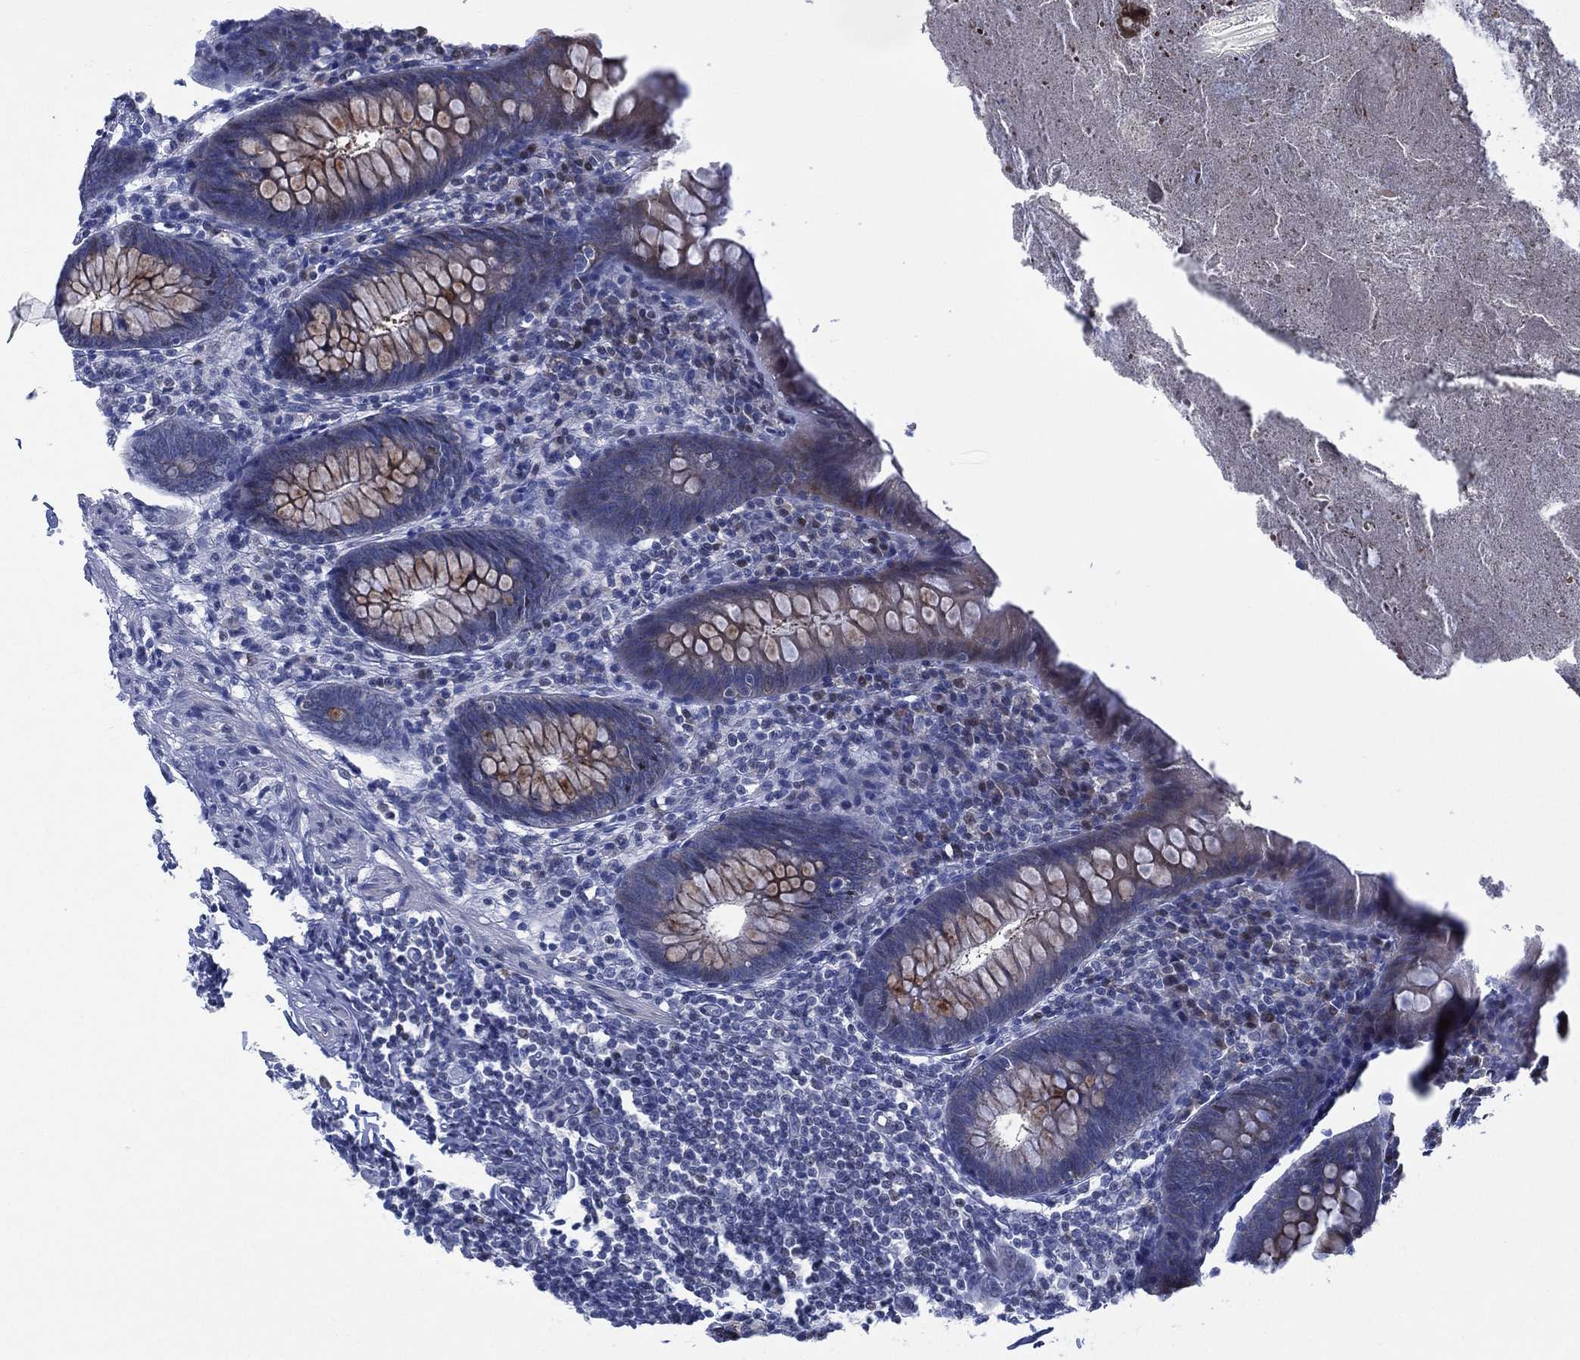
{"staining": {"intensity": "moderate", "quantity": "<25%", "location": "cytoplasmic/membranous"}, "tissue": "appendix", "cell_type": "Glandular cells", "image_type": "normal", "snomed": [{"axis": "morphology", "description": "Normal tissue, NOS"}, {"axis": "topography", "description": "Appendix"}], "caption": "Immunohistochemical staining of unremarkable human appendix shows moderate cytoplasmic/membranous protein positivity in approximately <25% of glandular cells. (Brightfield microscopy of DAB IHC at high magnification).", "gene": "SLC4A4", "patient": {"sex": "male", "age": 47}}